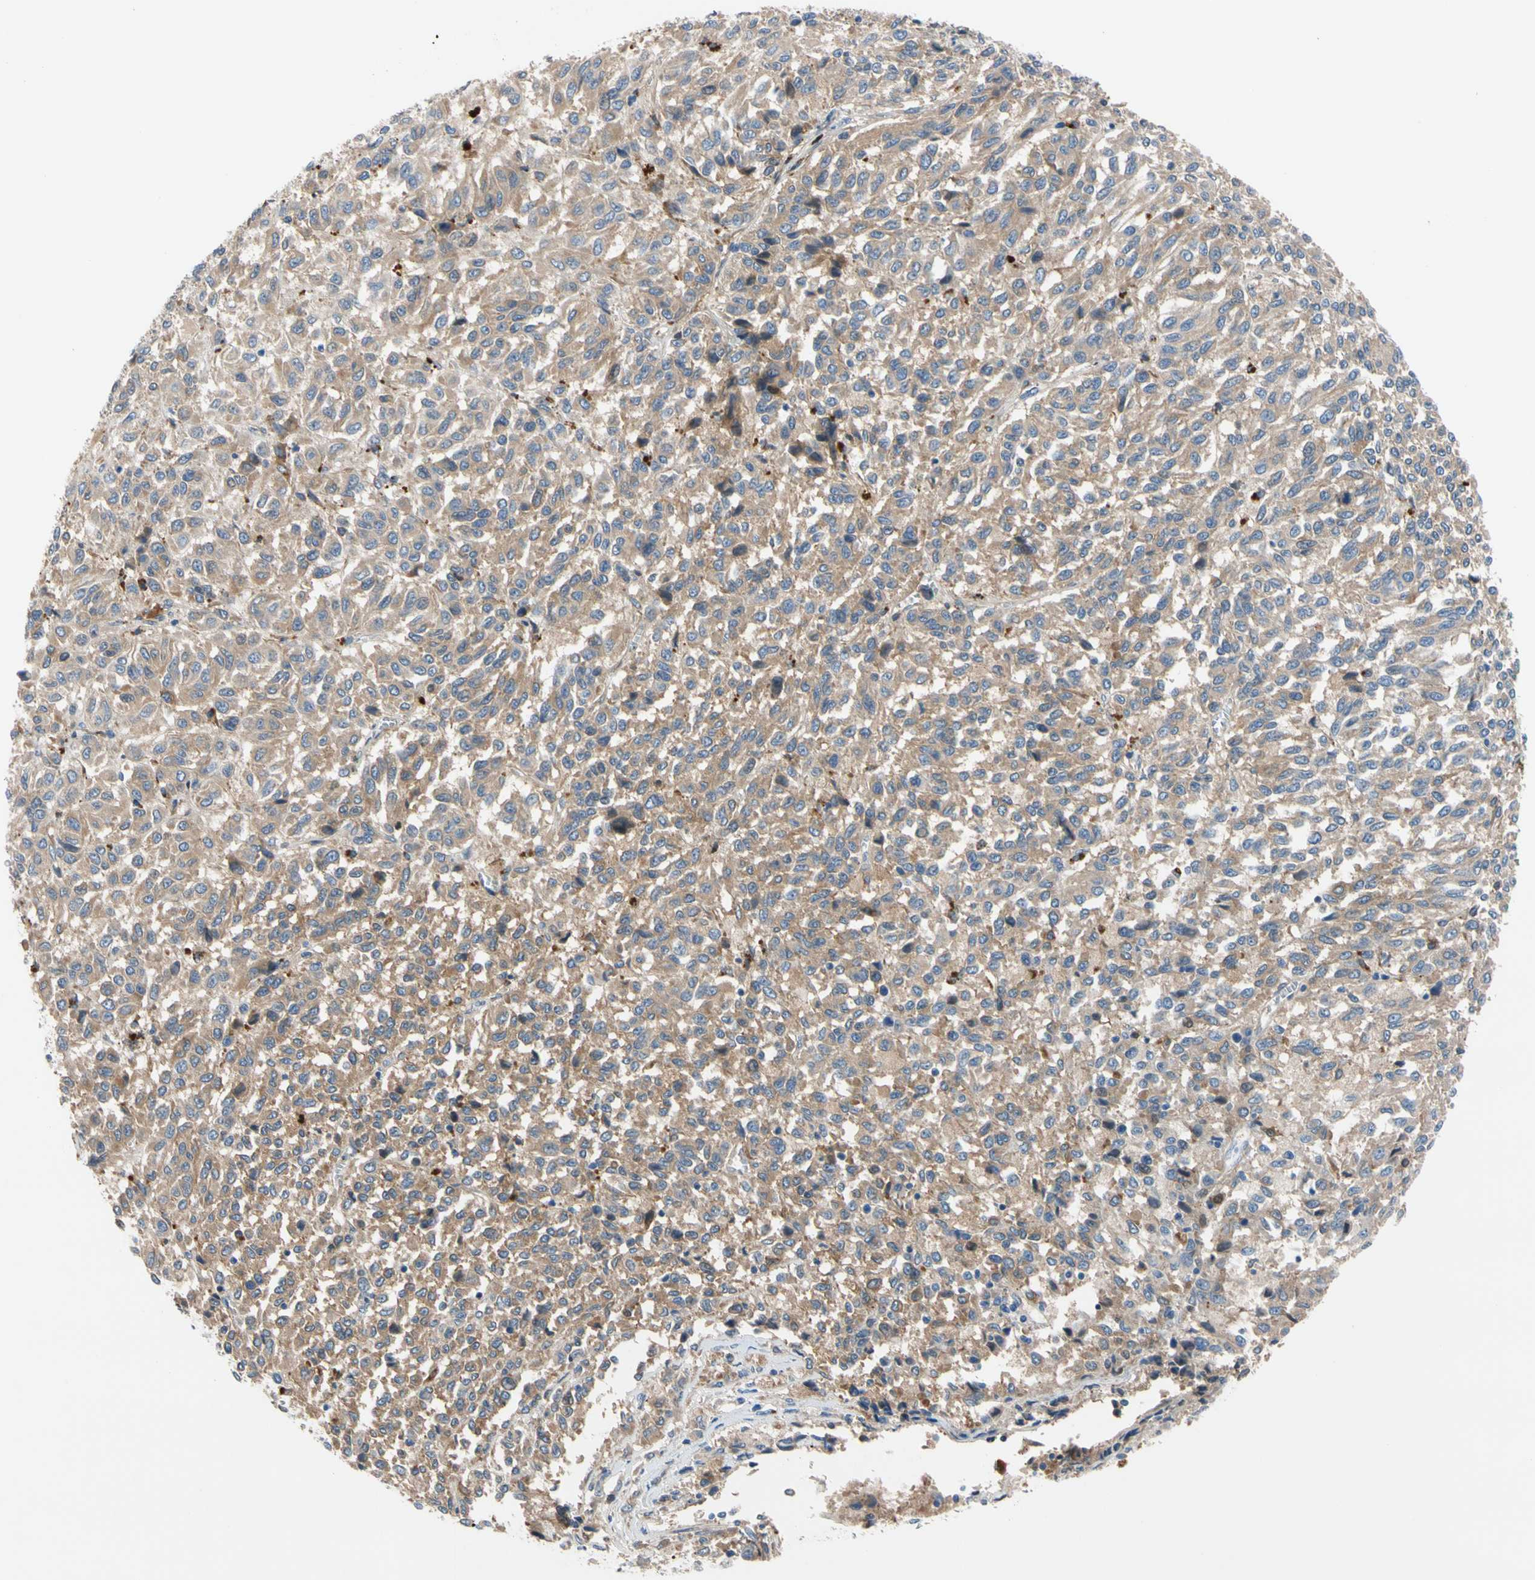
{"staining": {"intensity": "weak", "quantity": "<25%", "location": "cytoplasmic/membranous"}, "tissue": "melanoma", "cell_type": "Tumor cells", "image_type": "cancer", "snomed": [{"axis": "morphology", "description": "Malignant melanoma, Metastatic site"}, {"axis": "topography", "description": "Lung"}], "caption": "An immunohistochemistry (IHC) micrograph of malignant melanoma (metastatic site) is shown. There is no staining in tumor cells of malignant melanoma (metastatic site).", "gene": "ENTREP3", "patient": {"sex": "male", "age": 64}}